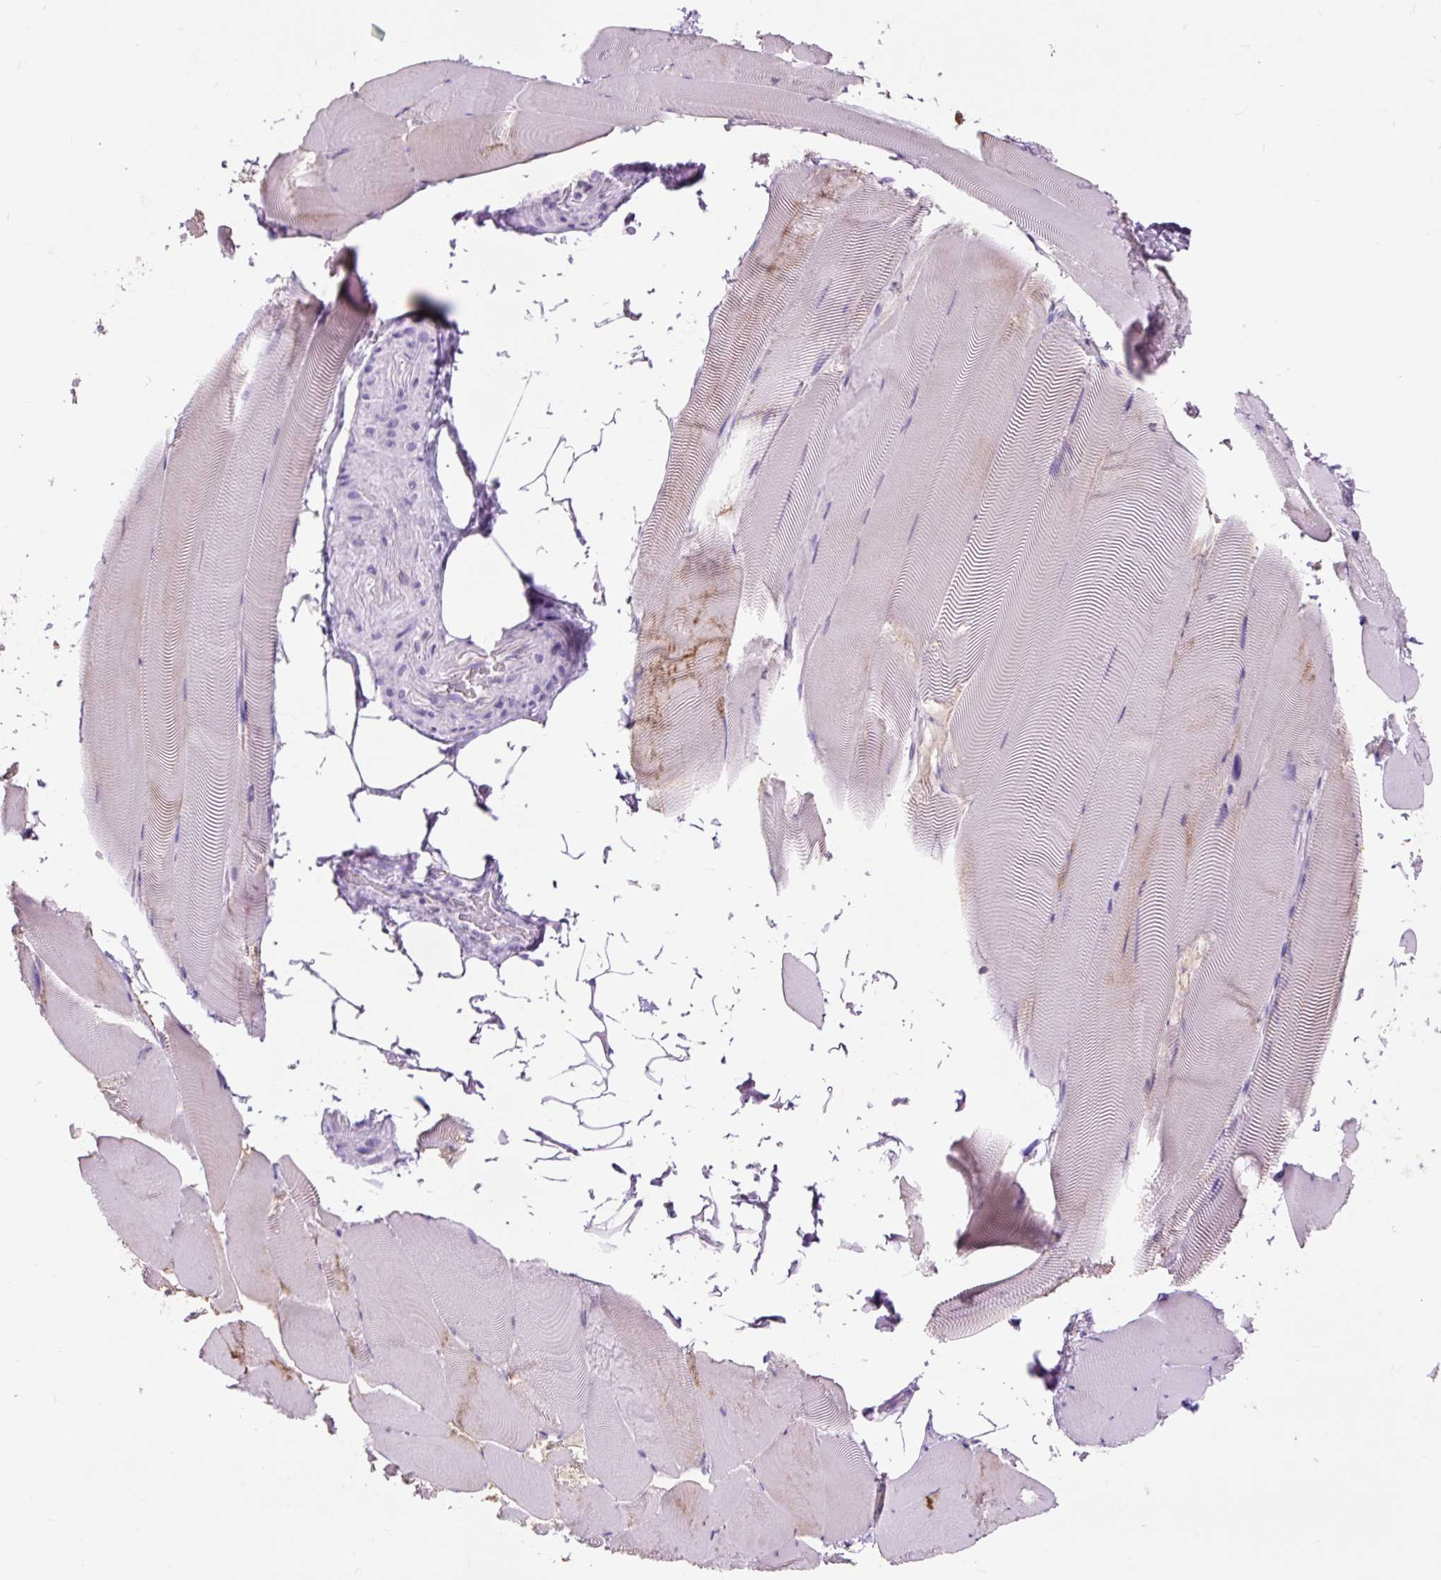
{"staining": {"intensity": "negative", "quantity": "none", "location": "none"}, "tissue": "skeletal muscle", "cell_type": "Myocytes", "image_type": "normal", "snomed": [{"axis": "morphology", "description": "Normal tissue, NOS"}, {"axis": "topography", "description": "Skeletal muscle"}], "caption": "The image demonstrates no staining of myocytes in normal skeletal muscle.", "gene": "OR10A7", "patient": {"sex": "female", "age": 64}}